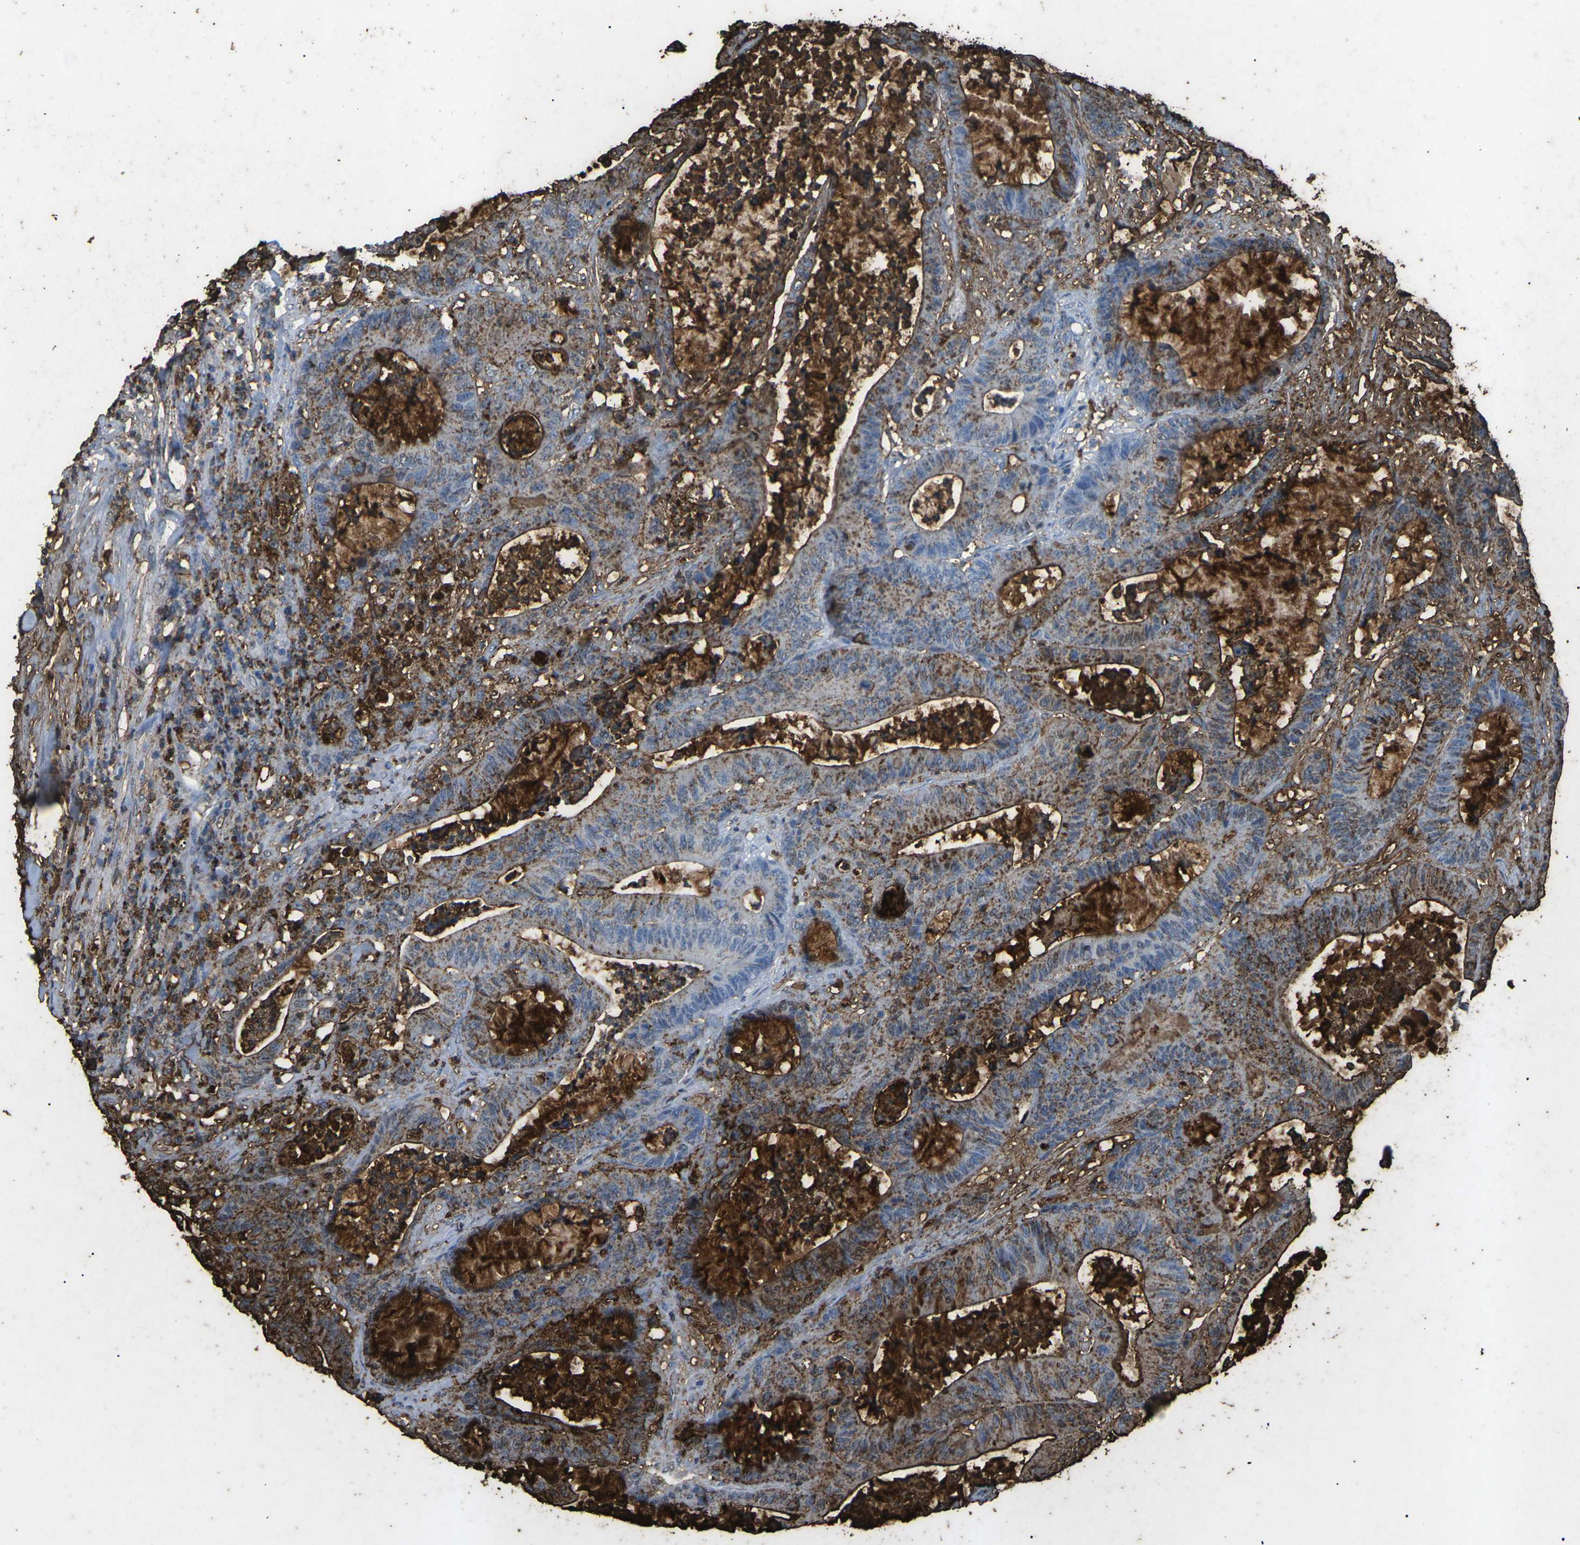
{"staining": {"intensity": "moderate", "quantity": ">75%", "location": "cytoplasmic/membranous"}, "tissue": "colorectal cancer", "cell_type": "Tumor cells", "image_type": "cancer", "snomed": [{"axis": "morphology", "description": "Adenocarcinoma, NOS"}, {"axis": "topography", "description": "Colon"}], "caption": "The image reveals staining of colorectal cancer (adenocarcinoma), revealing moderate cytoplasmic/membranous protein positivity (brown color) within tumor cells.", "gene": "CTAGE1", "patient": {"sex": "female", "age": 84}}